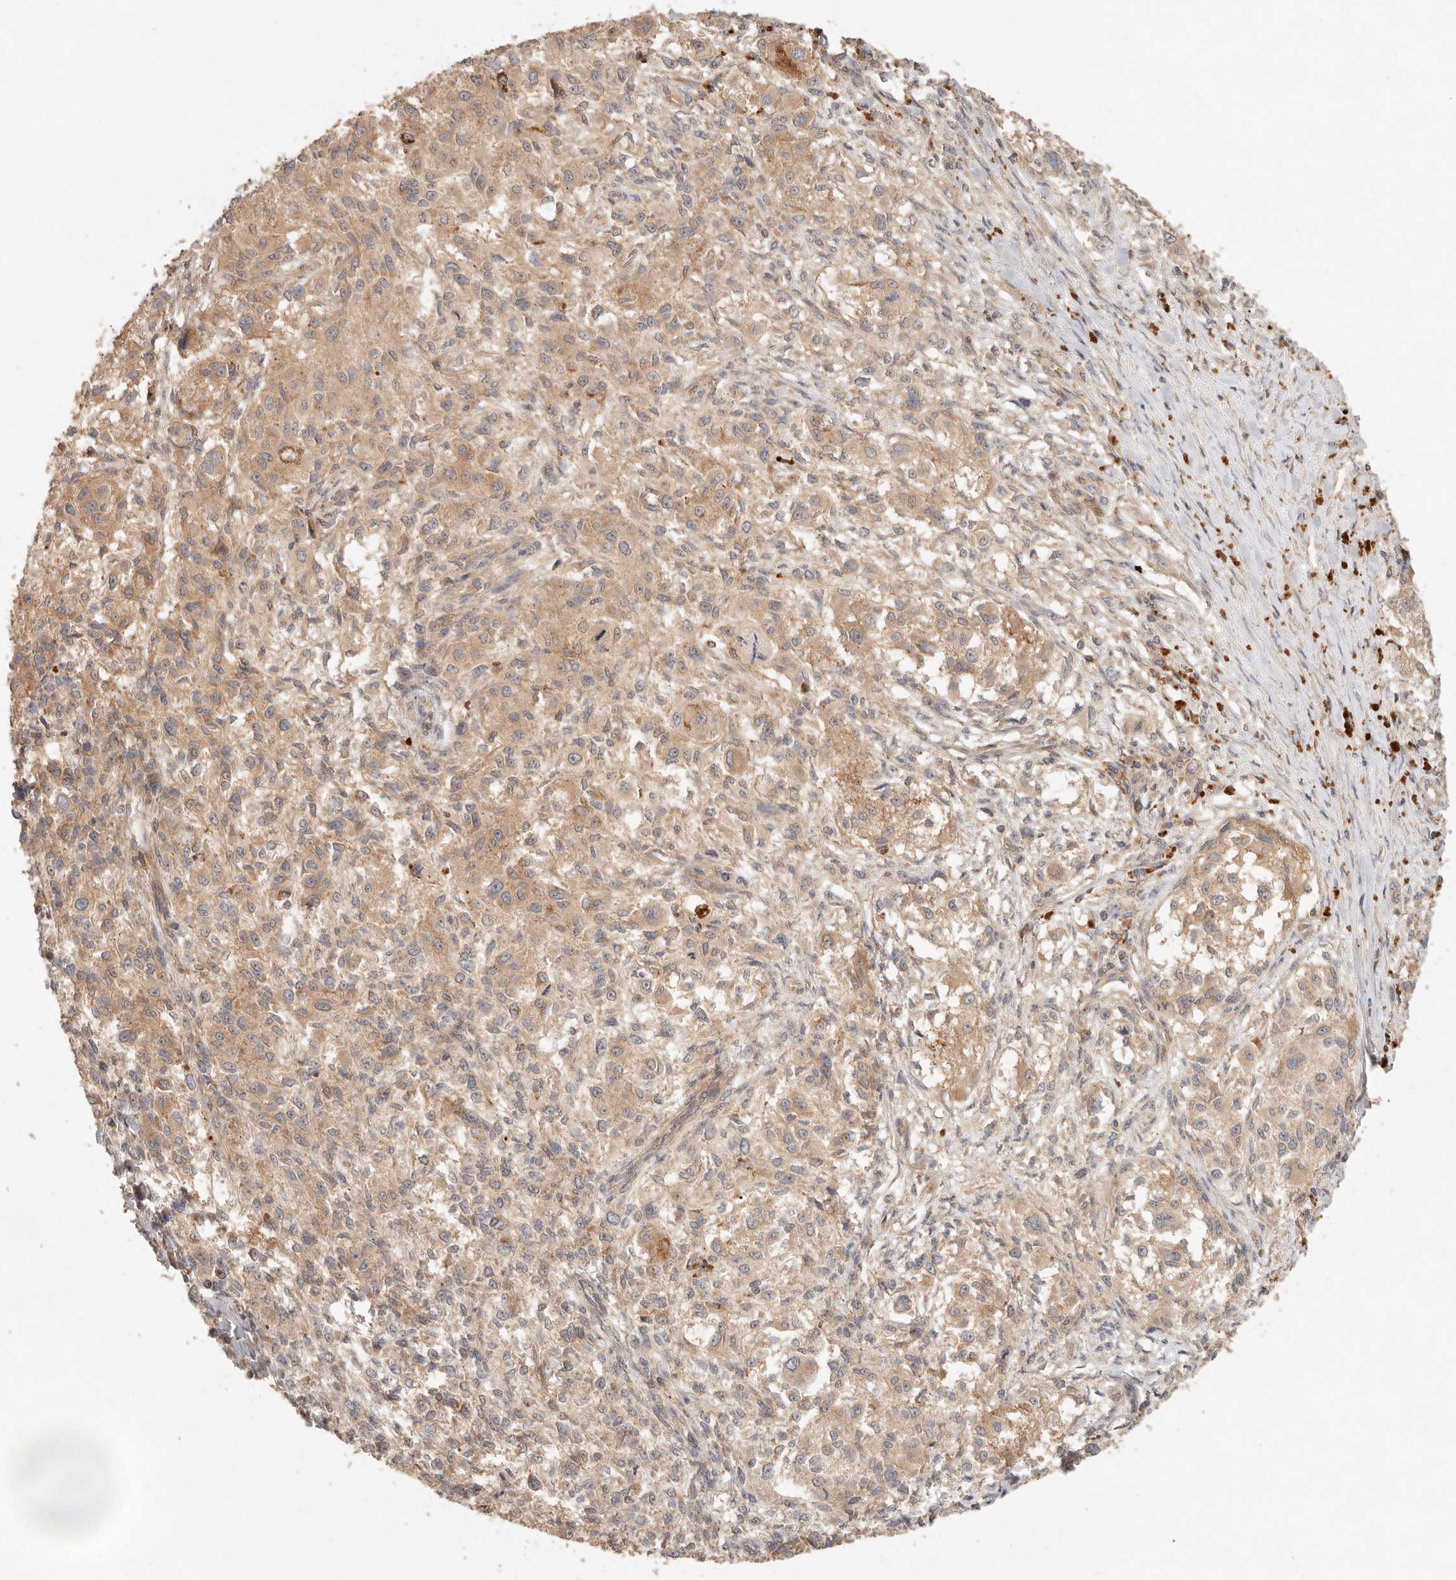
{"staining": {"intensity": "weak", "quantity": ">75%", "location": "cytoplasmic/membranous"}, "tissue": "melanoma", "cell_type": "Tumor cells", "image_type": "cancer", "snomed": [{"axis": "morphology", "description": "Necrosis, NOS"}, {"axis": "morphology", "description": "Malignant melanoma, NOS"}, {"axis": "topography", "description": "Skin"}], "caption": "Human malignant melanoma stained with a brown dye shows weak cytoplasmic/membranous positive expression in about >75% of tumor cells.", "gene": "HECTD3", "patient": {"sex": "female", "age": 87}}